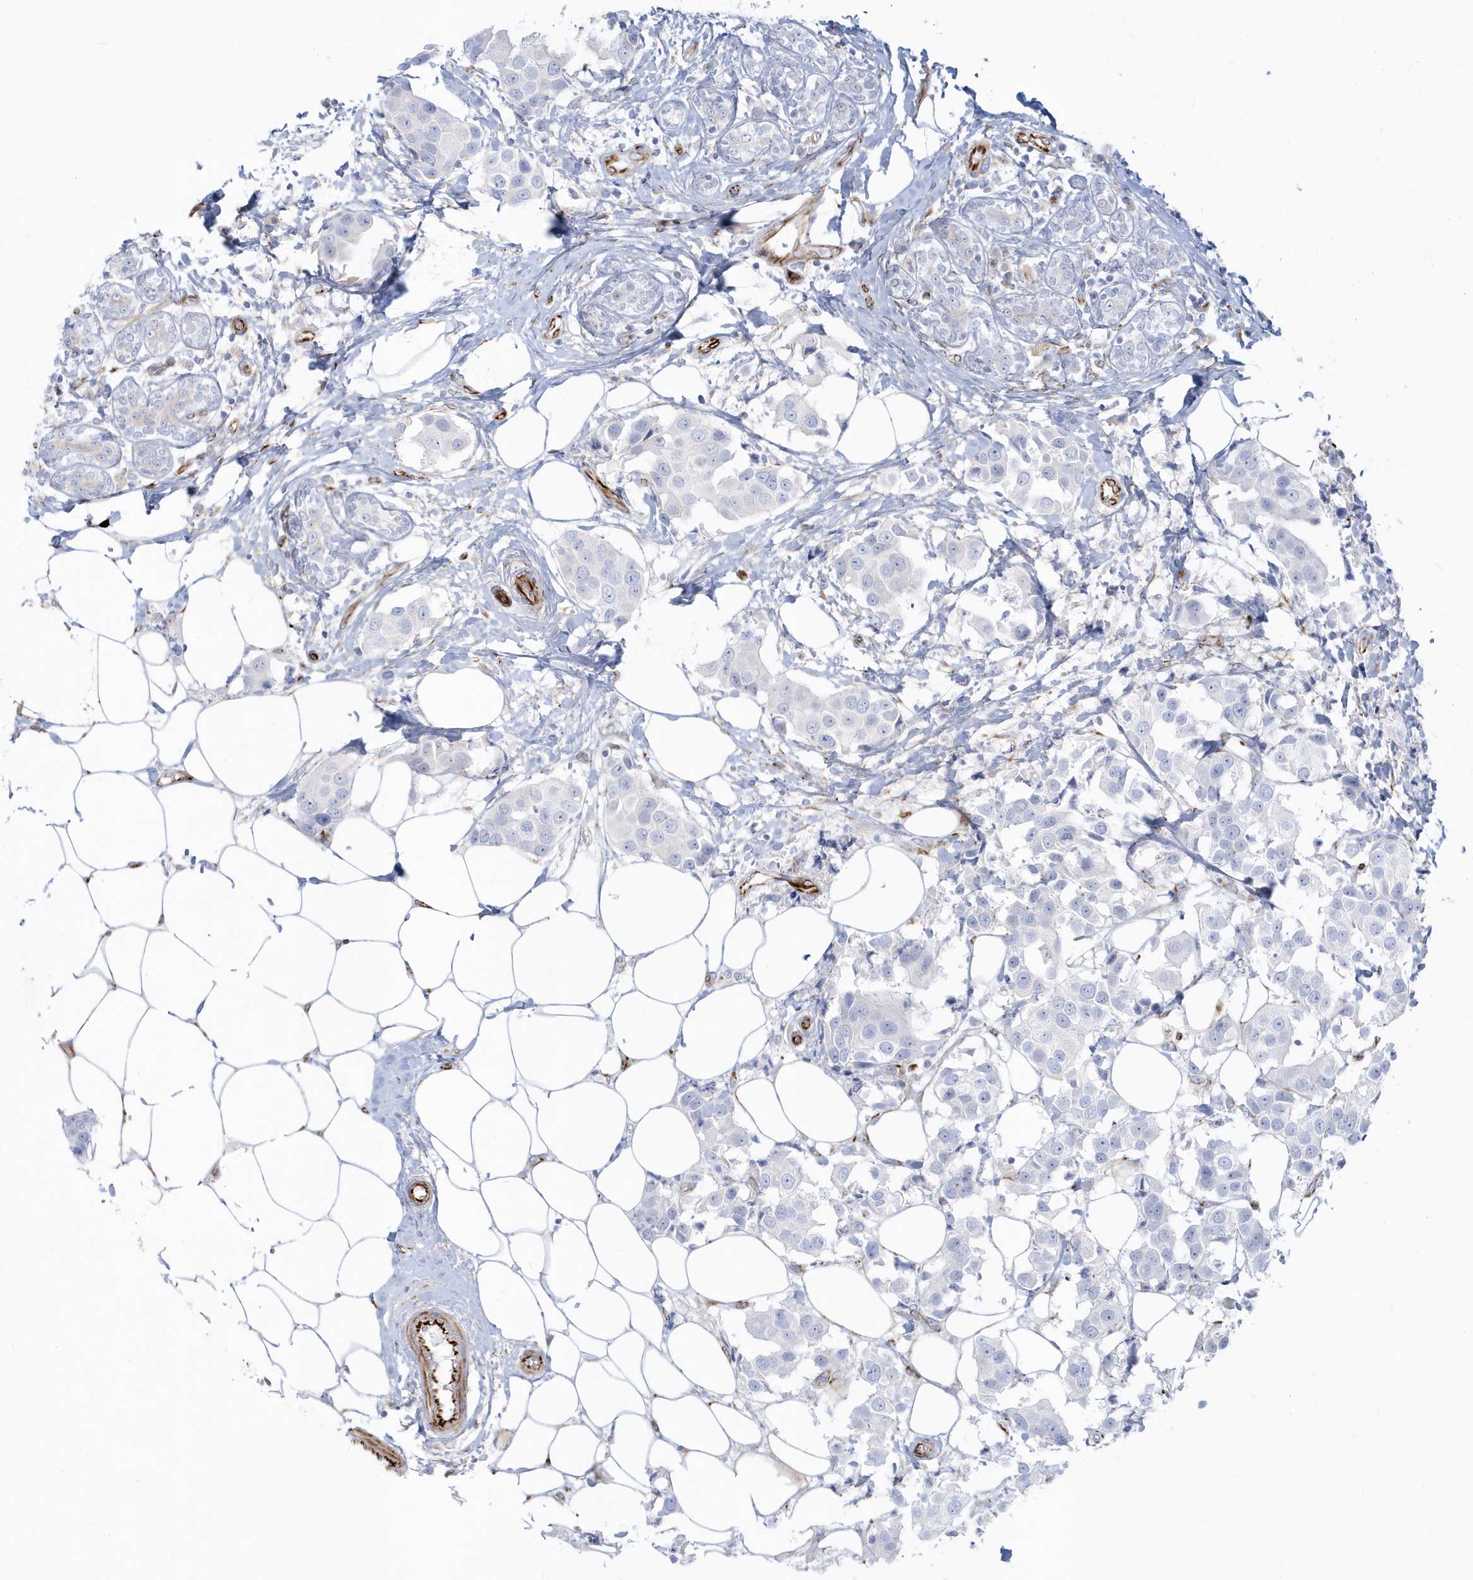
{"staining": {"intensity": "negative", "quantity": "none", "location": "none"}, "tissue": "breast cancer", "cell_type": "Tumor cells", "image_type": "cancer", "snomed": [{"axis": "morphology", "description": "Normal tissue, NOS"}, {"axis": "morphology", "description": "Duct carcinoma"}, {"axis": "topography", "description": "Breast"}], "caption": "The immunohistochemistry (IHC) histopathology image has no significant expression in tumor cells of breast cancer (infiltrating ductal carcinoma) tissue.", "gene": "PPIL6", "patient": {"sex": "female", "age": 39}}